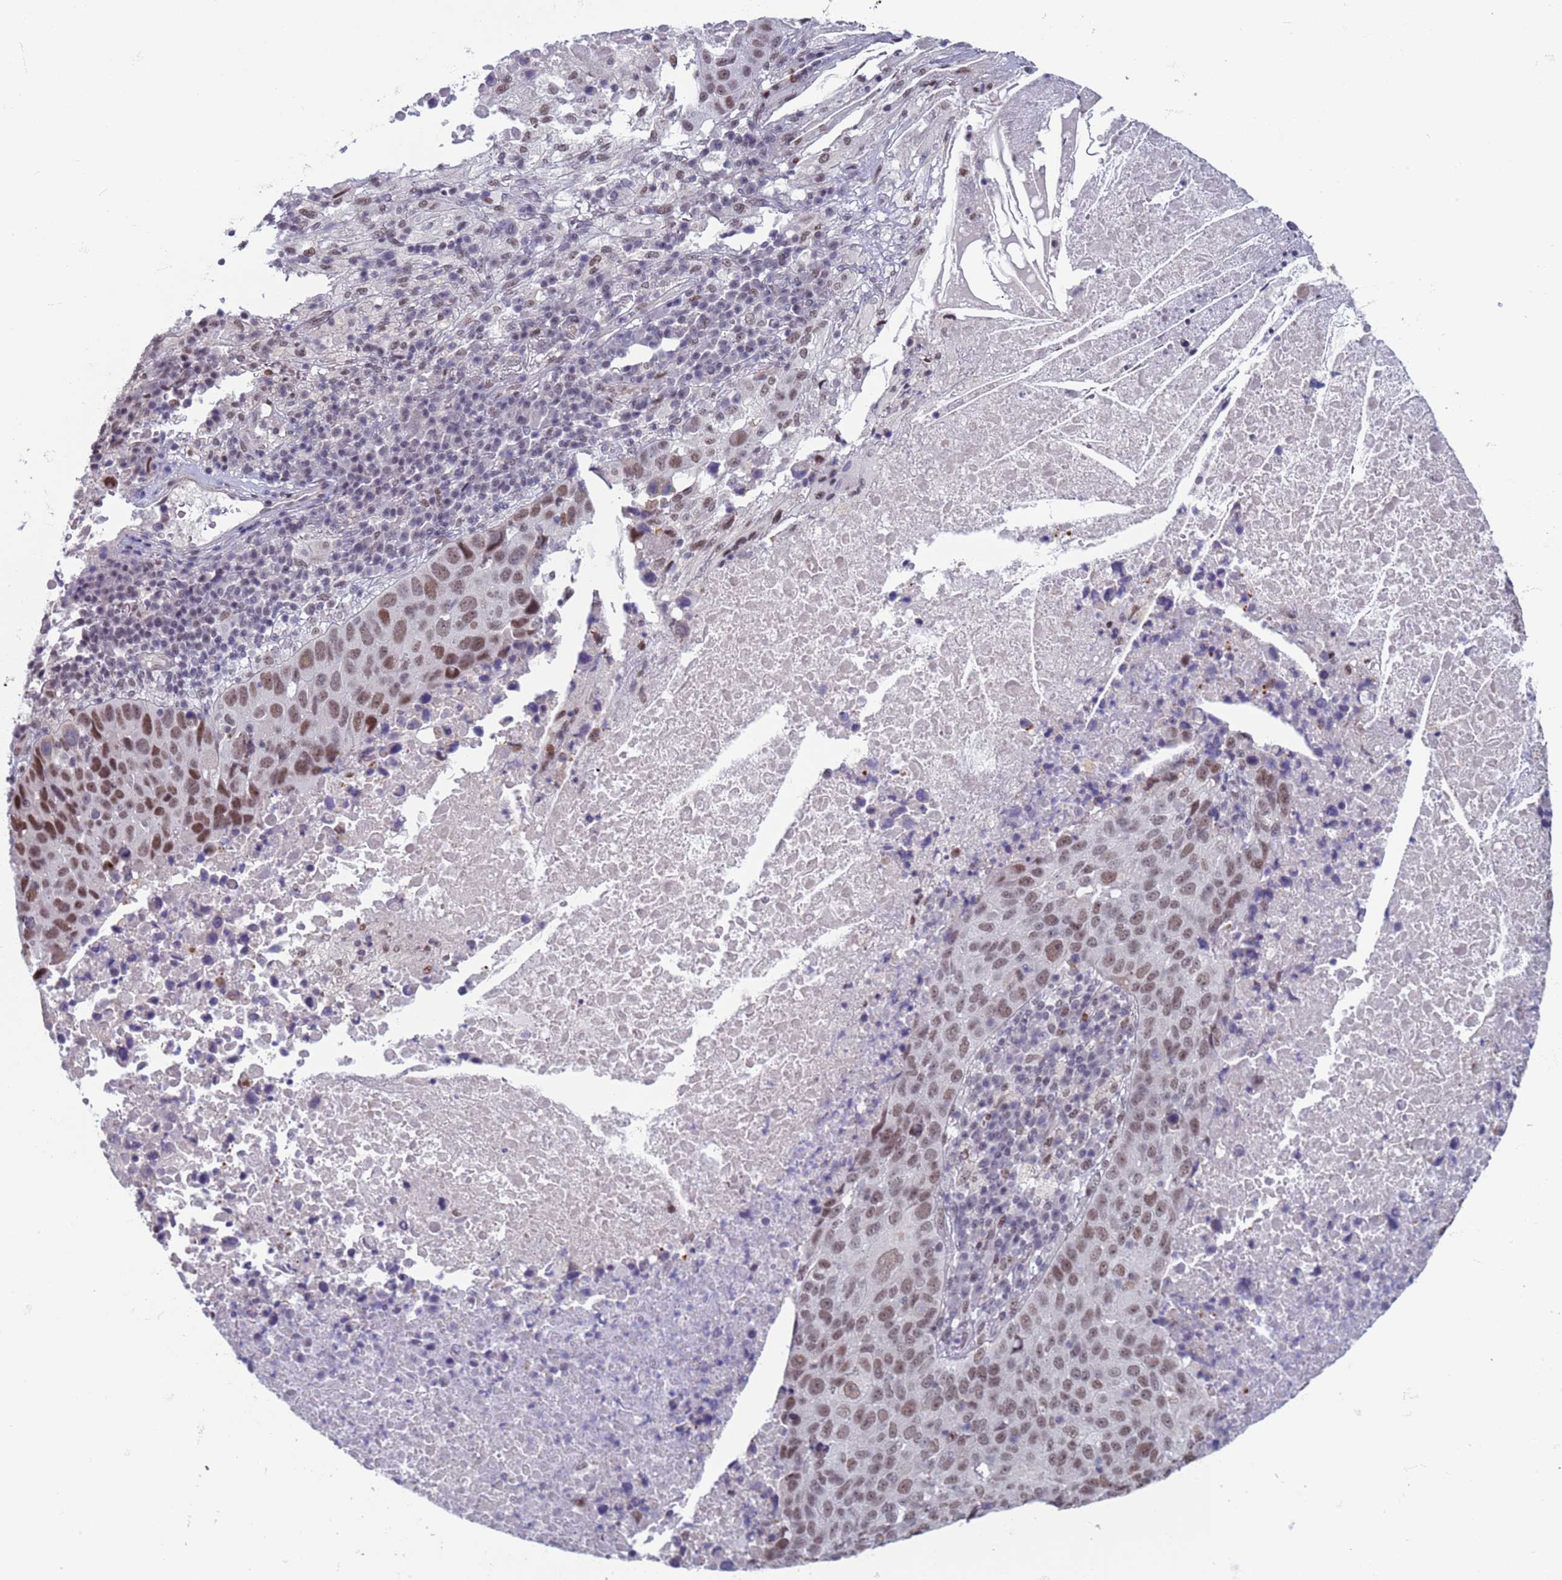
{"staining": {"intensity": "moderate", "quantity": ">75%", "location": "nuclear"}, "tissue": "lung cancer", "cell_type": "Tumor cells", "image_type": "cancer", "snomed": [{"axis": "morphology", "description": "Squamous cell carcinoma, NOS"}, {"axis": "topography", "description": "Lung"}], "caption": "Immunohistochemistry (IHC) of lung cancer shows medium levels of moderate nuclear positivity in about >75% of tumor cells.", "gene": "SAE1", "patient": {"sex": "male", "age": 73}}